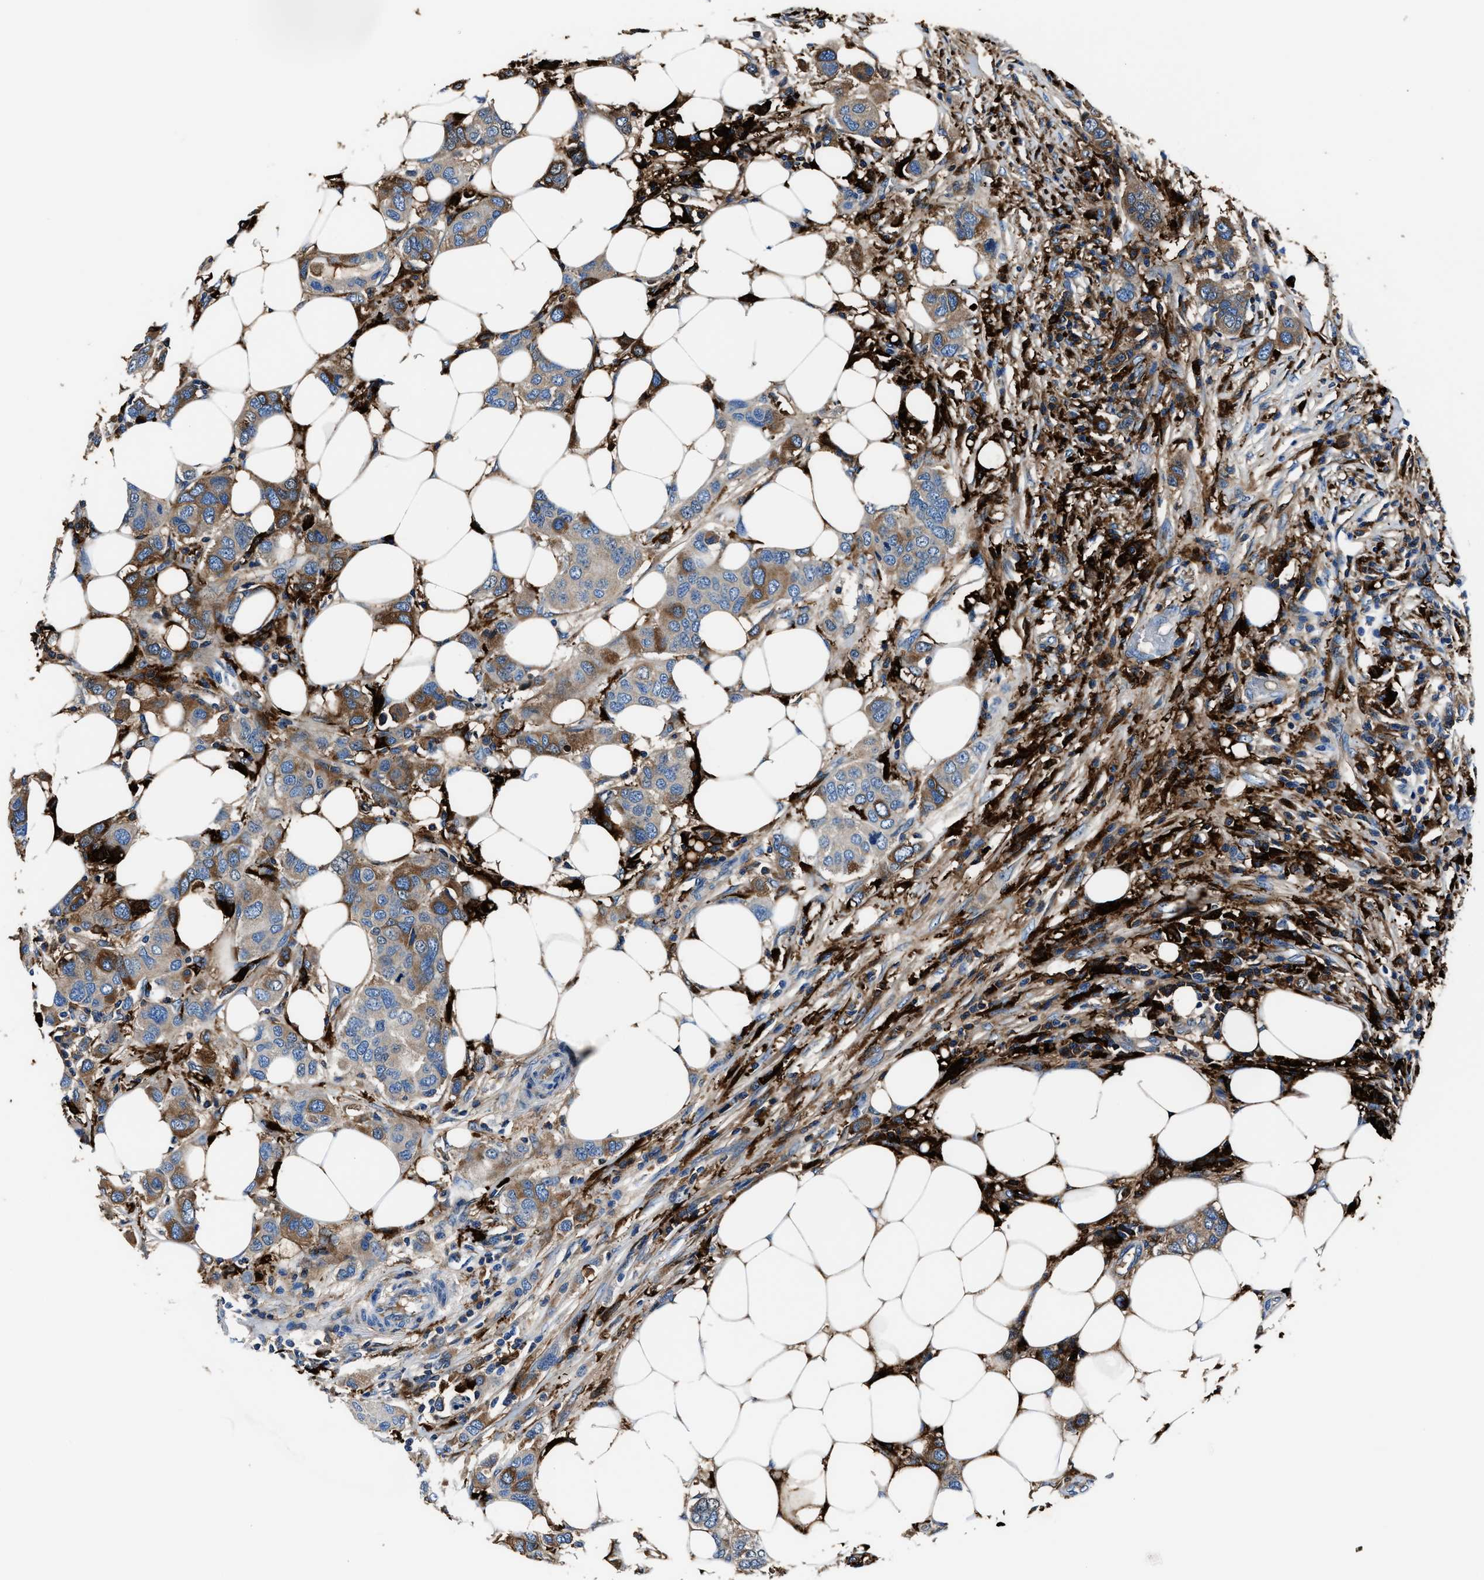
{"staining": {"intensity": "moderate", "quantity": "25%-75%", "location": "cytoplasmic/membranous"}, "tissue": "breast cancer", "cell_type": "Tumor cells", "image_type": "cancer", "snomed": [{"axis": "morphology", "description": "Duct carcinoma"}, {"axis": "topography", "description": "Breast"}], "caption": "Protein staining by immunohistochemistry exhibits moderate cytoplasmic/membranous positivity in about 25%-75% of tumor cells in breast cancer (infiltrating ductal carcinoma).", "gene": "FTL", "patient": {"sex": "female", "age": 50}}